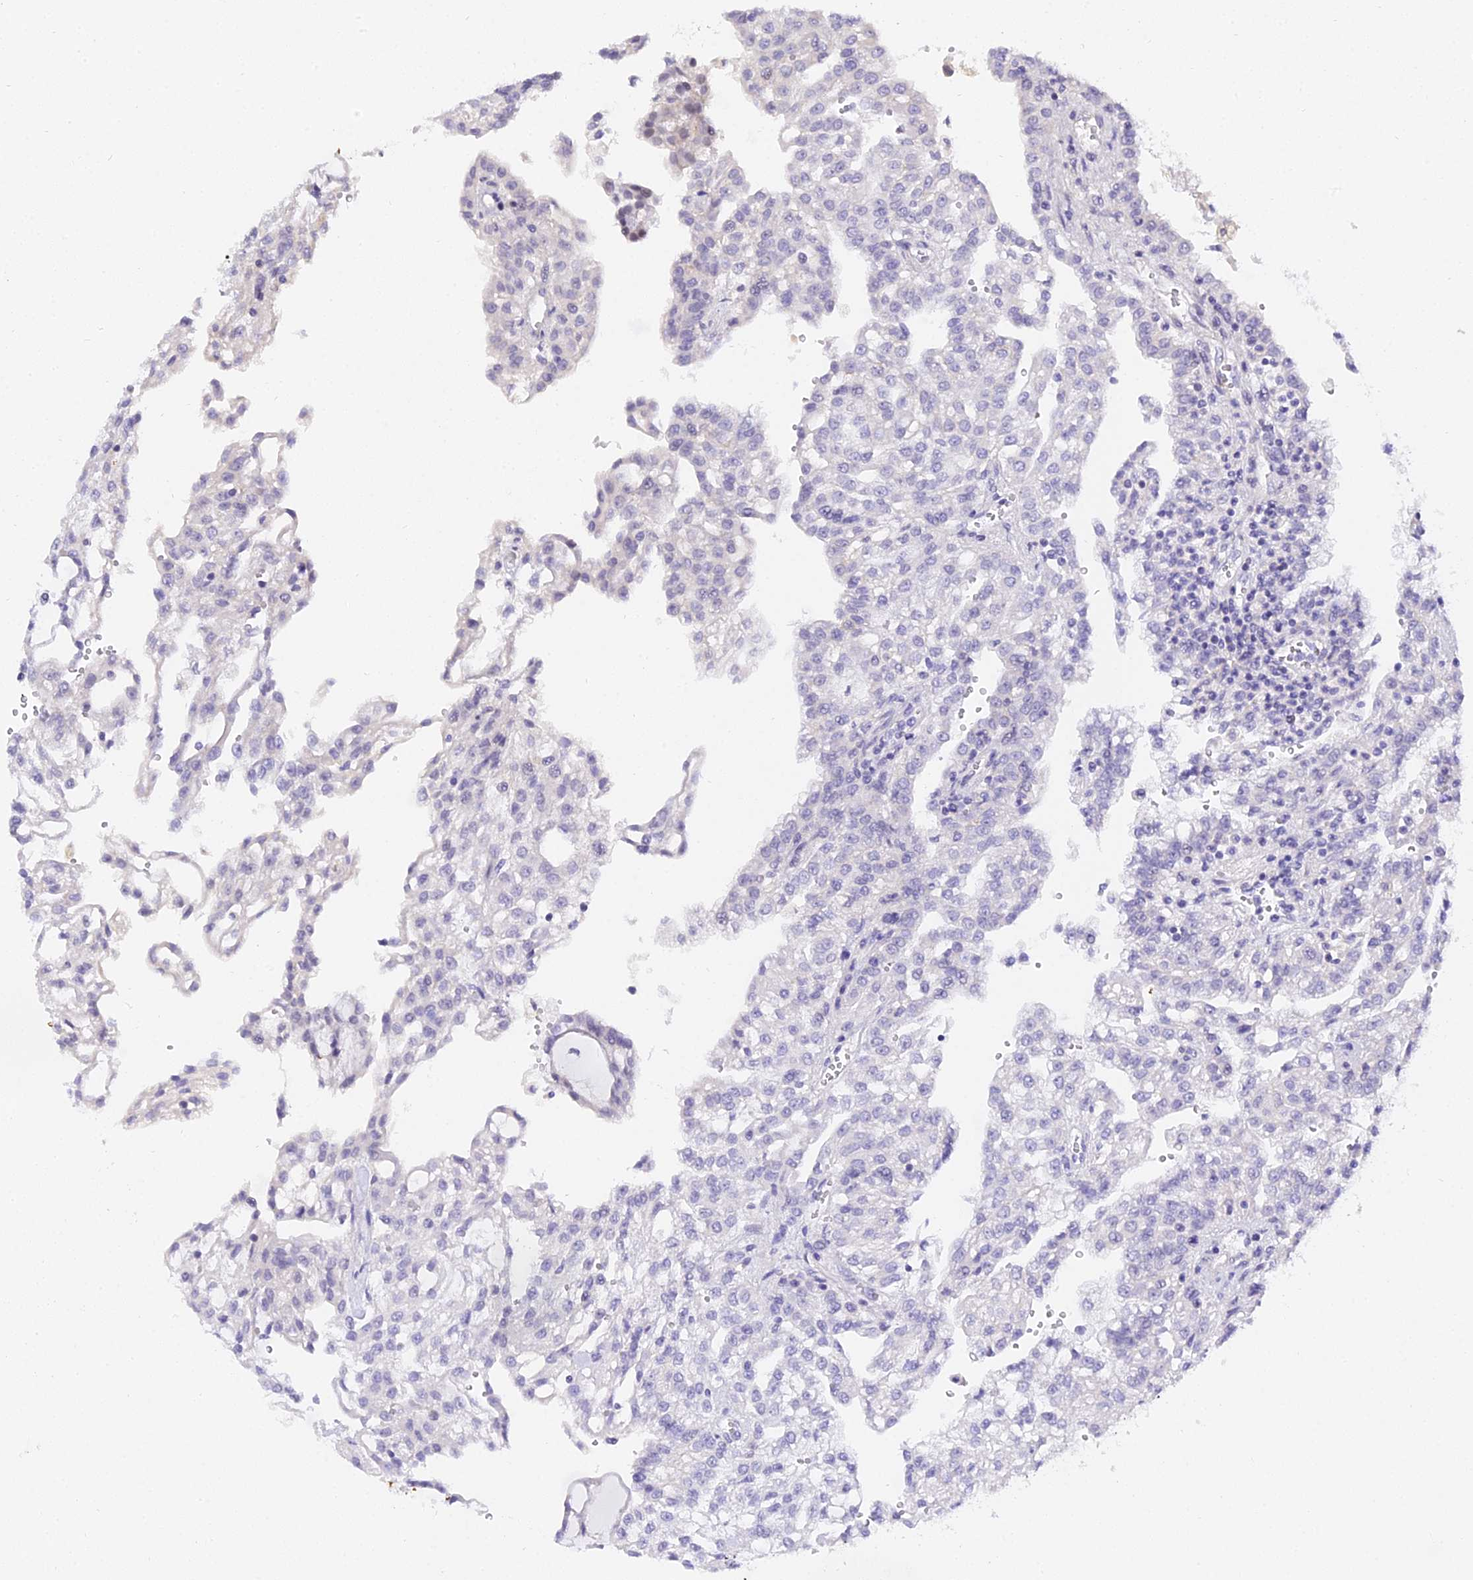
{"staining": {"intensity": "negative", "quantity": "none", "location": "none"}, "tissue": "renal cancer", "cell_type": "Tumor cells", "image_type": "cancer", "snomed": [{"axis": "morphology", "description": "Adenocarcinoma, NOS"}, {"axis": "topography", "description": "Kidney"}], "caption": "This is an immunohistochemistry image of renal cancer. There is no positivity in tumor cells.", "gene": "ZNF628", "patient": {"sex": "male", "age": 63}}